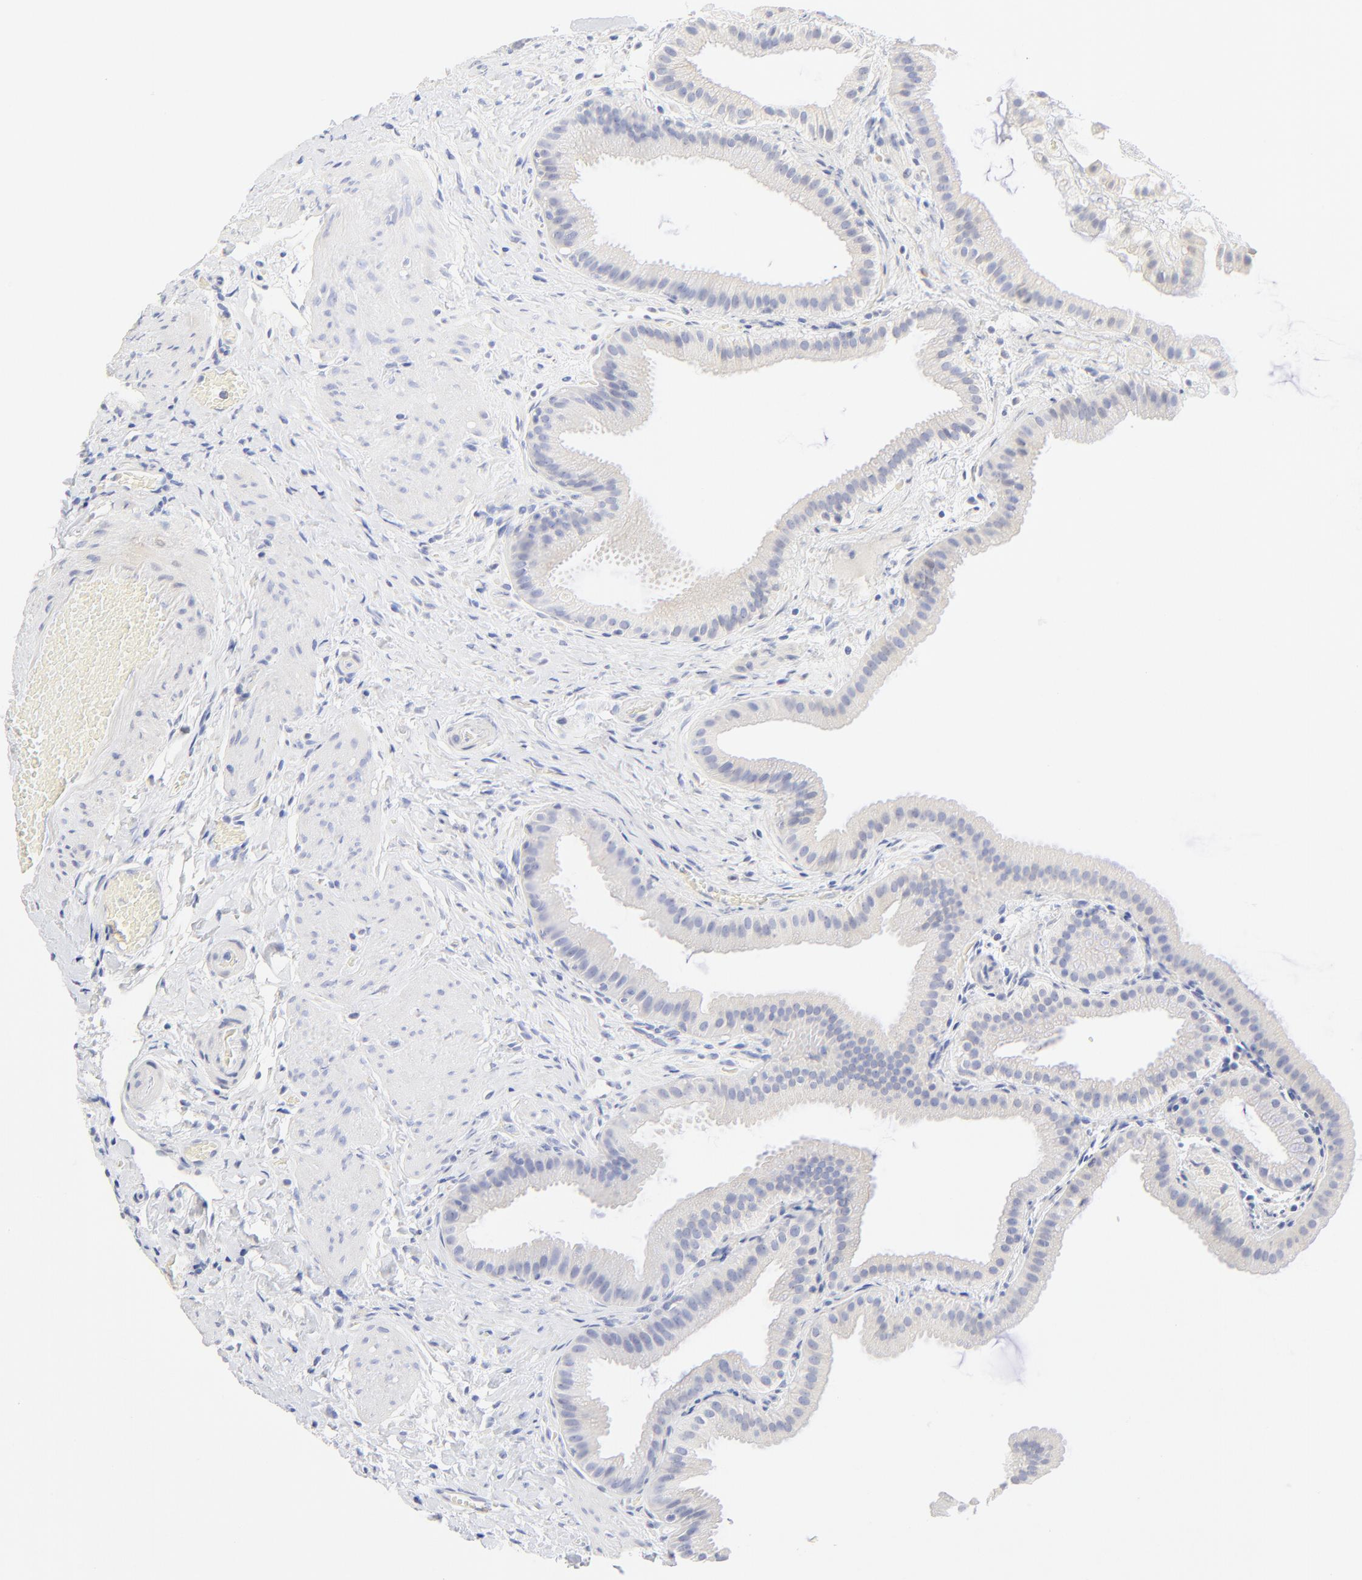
{"staining": {"intensity": "negative", "quantity": "none", "location": "none"}, "tissue": "gallbladder", "cell_type": "Glandular cells", "image_type": "normal", "snomed": [{"axis": "morphology", "description": "Normal tissue, NOS"}, {"axis": "topography", "description": "Gallbladder"}], "caption": "Protein analysis of normal gallbladder demonstrates no significant staining in glandular cells. (DAB IHC with hematoxylin counter stain).", "gene": "SULT4A1", "patient": {"sex": "female", "age": 63}}